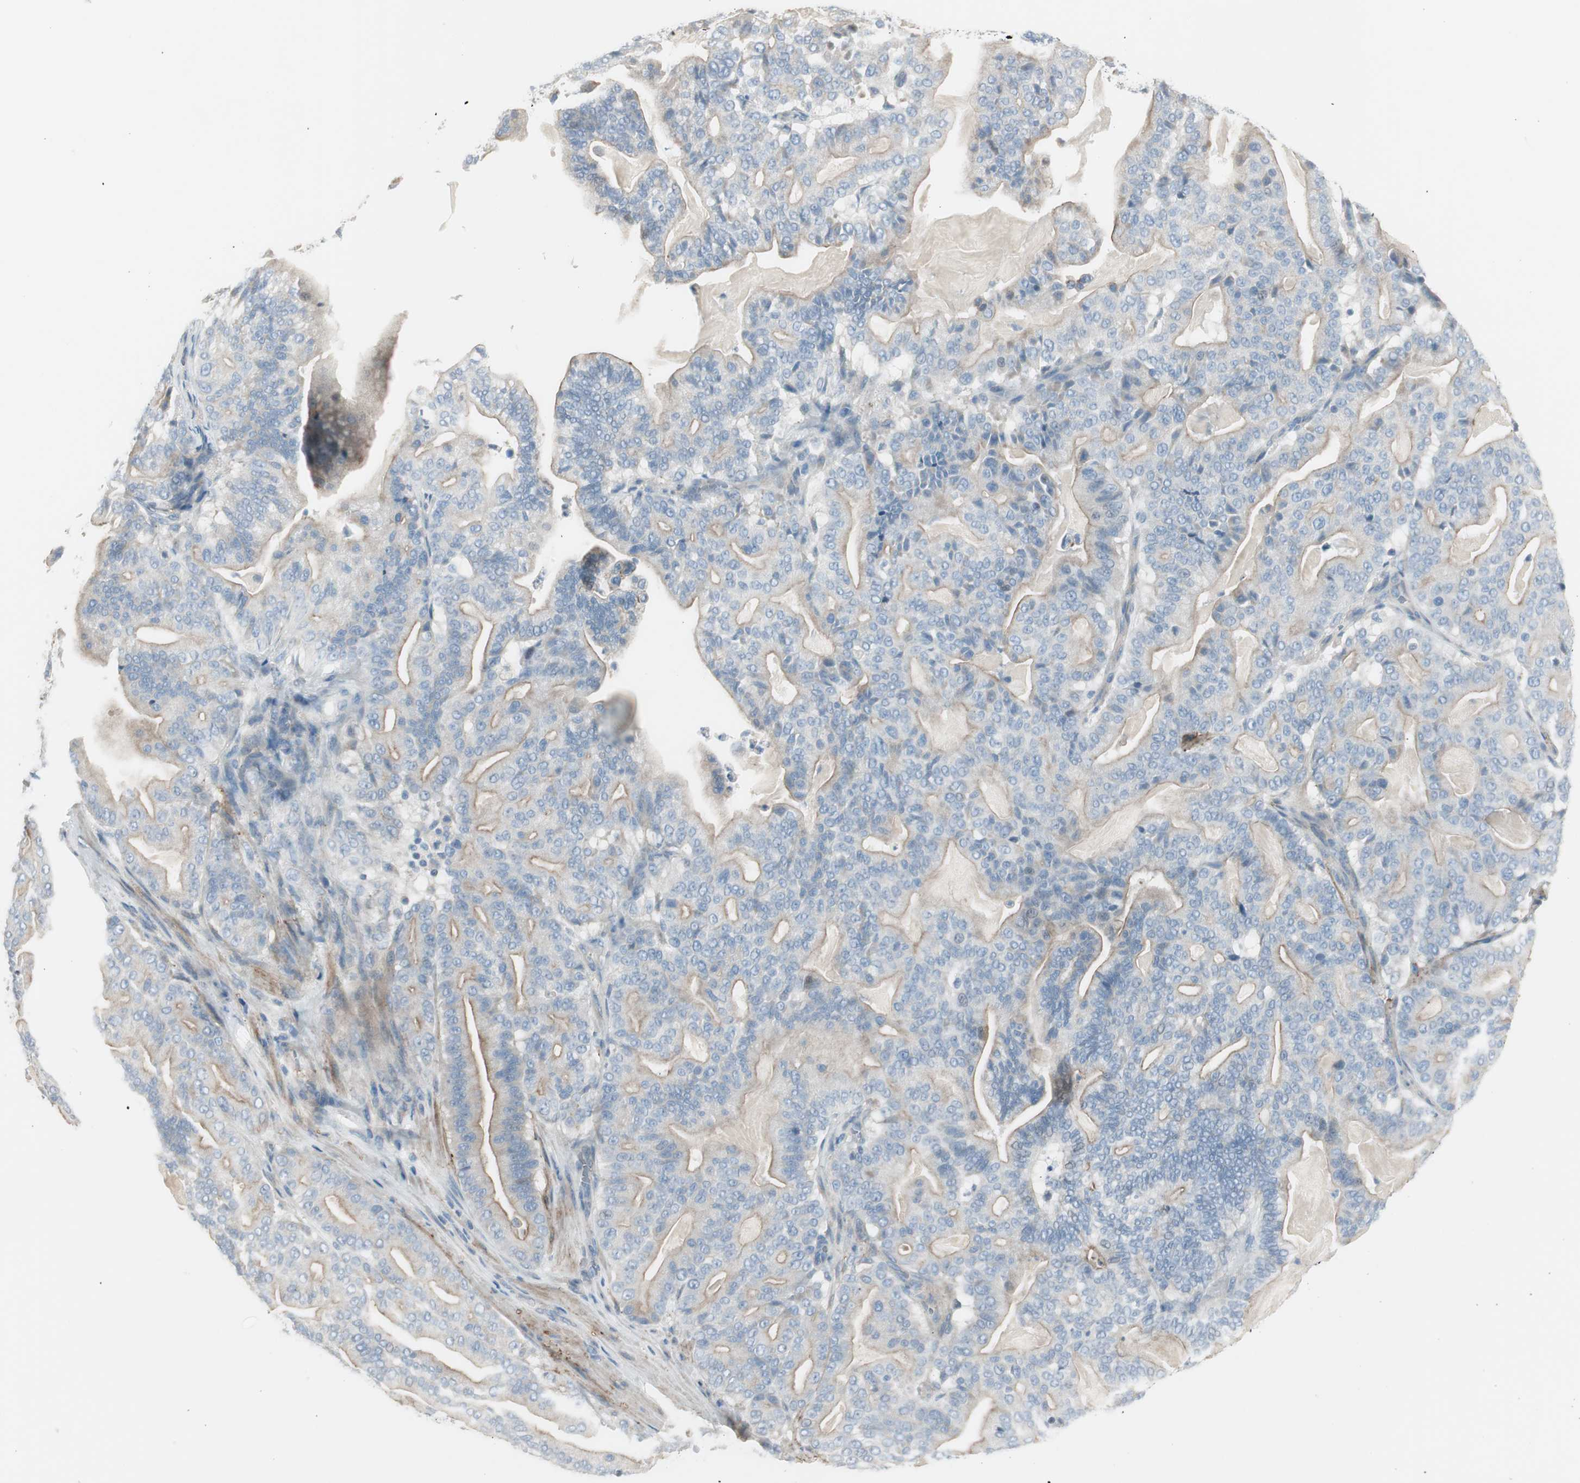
{"staining": {"intensity": "weak", "quantity": ">75%", "location": "cytoplasmic/membranous"}, "tissue": "pancreatic cancer", "cell_type": "Tumor cells", "image_type": "cancer", "snomed": [{"axis": "morphology", "description": "Adenocarcinoma, NOS"}, {"axis": "topography", "description": "Pancreas"}], "caption": "Human pancreatic adenocarcinoma stained for a protein (brown) reveals weak cytoplasmic/membranous positive positivity in approximately >75% of tumor cells.", "gene": "CACNA2D1", "patient": {"sex": "male", "age": 63}}